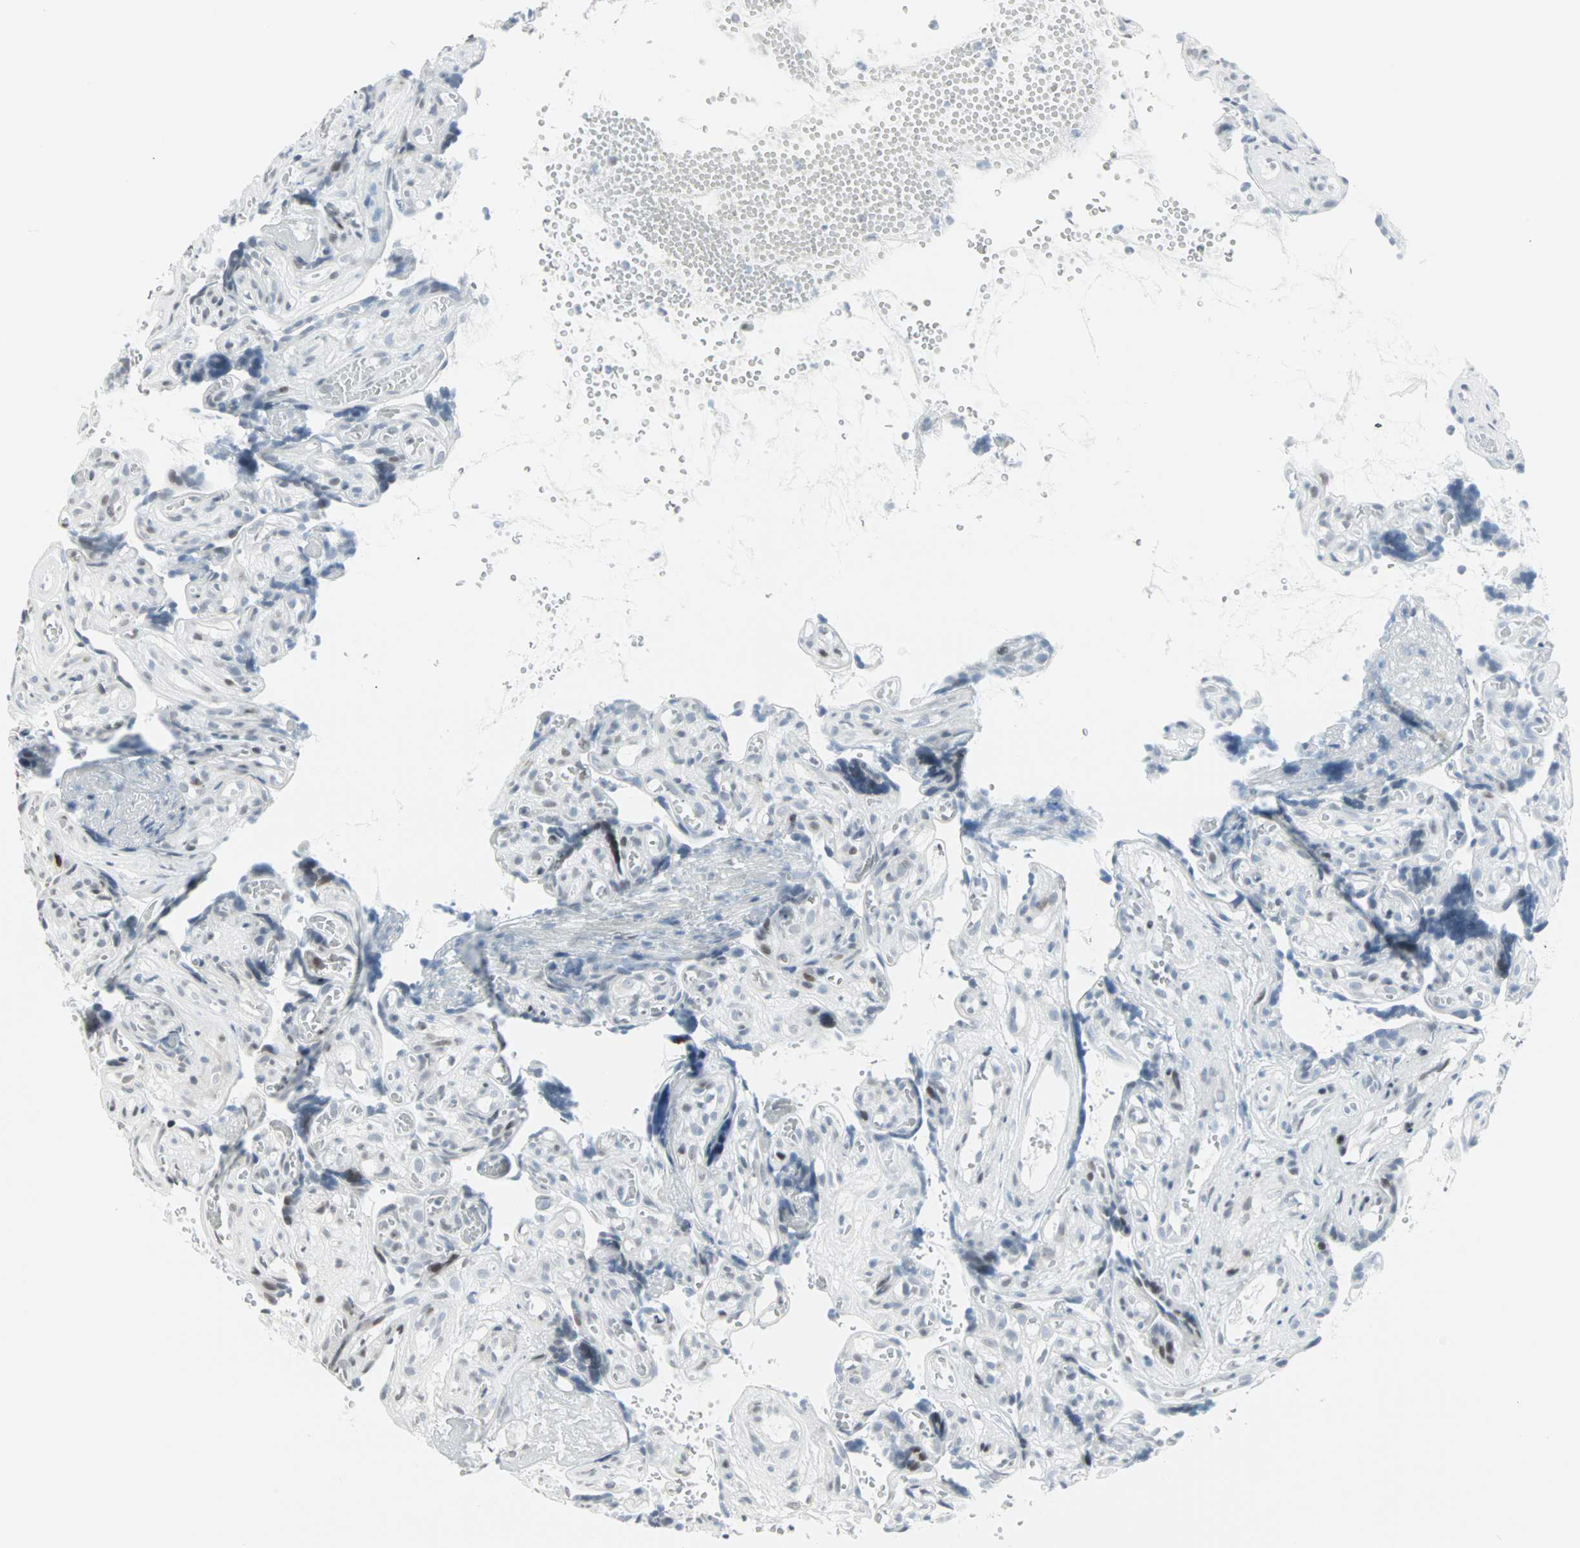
{"staining": {"intensity": "moderate", "quantity": "<25%", "location": "cytoplasmic/membranous,nuclear"}, "tissue": "placenta", "cell_type": "Decidual cells", "image_type": "normal", "snomed": [{"axis": "morphology", "description": "Normal tissue, NOS"}, {"axis": "topography", "description": "Placenta"}], "caption": "Placenta stained with DAB (3,3'-diaminobenzidine) immunohistochemistry (IHC) reveals low levels of moderate cytoplasmic/membranous,nuclear positivity in approximately <25% of decidual cells. (IHC, brightfield microscopy, high magnification).", "gene": "CBLC", "patient": {"sex": "female", "age": 30}}